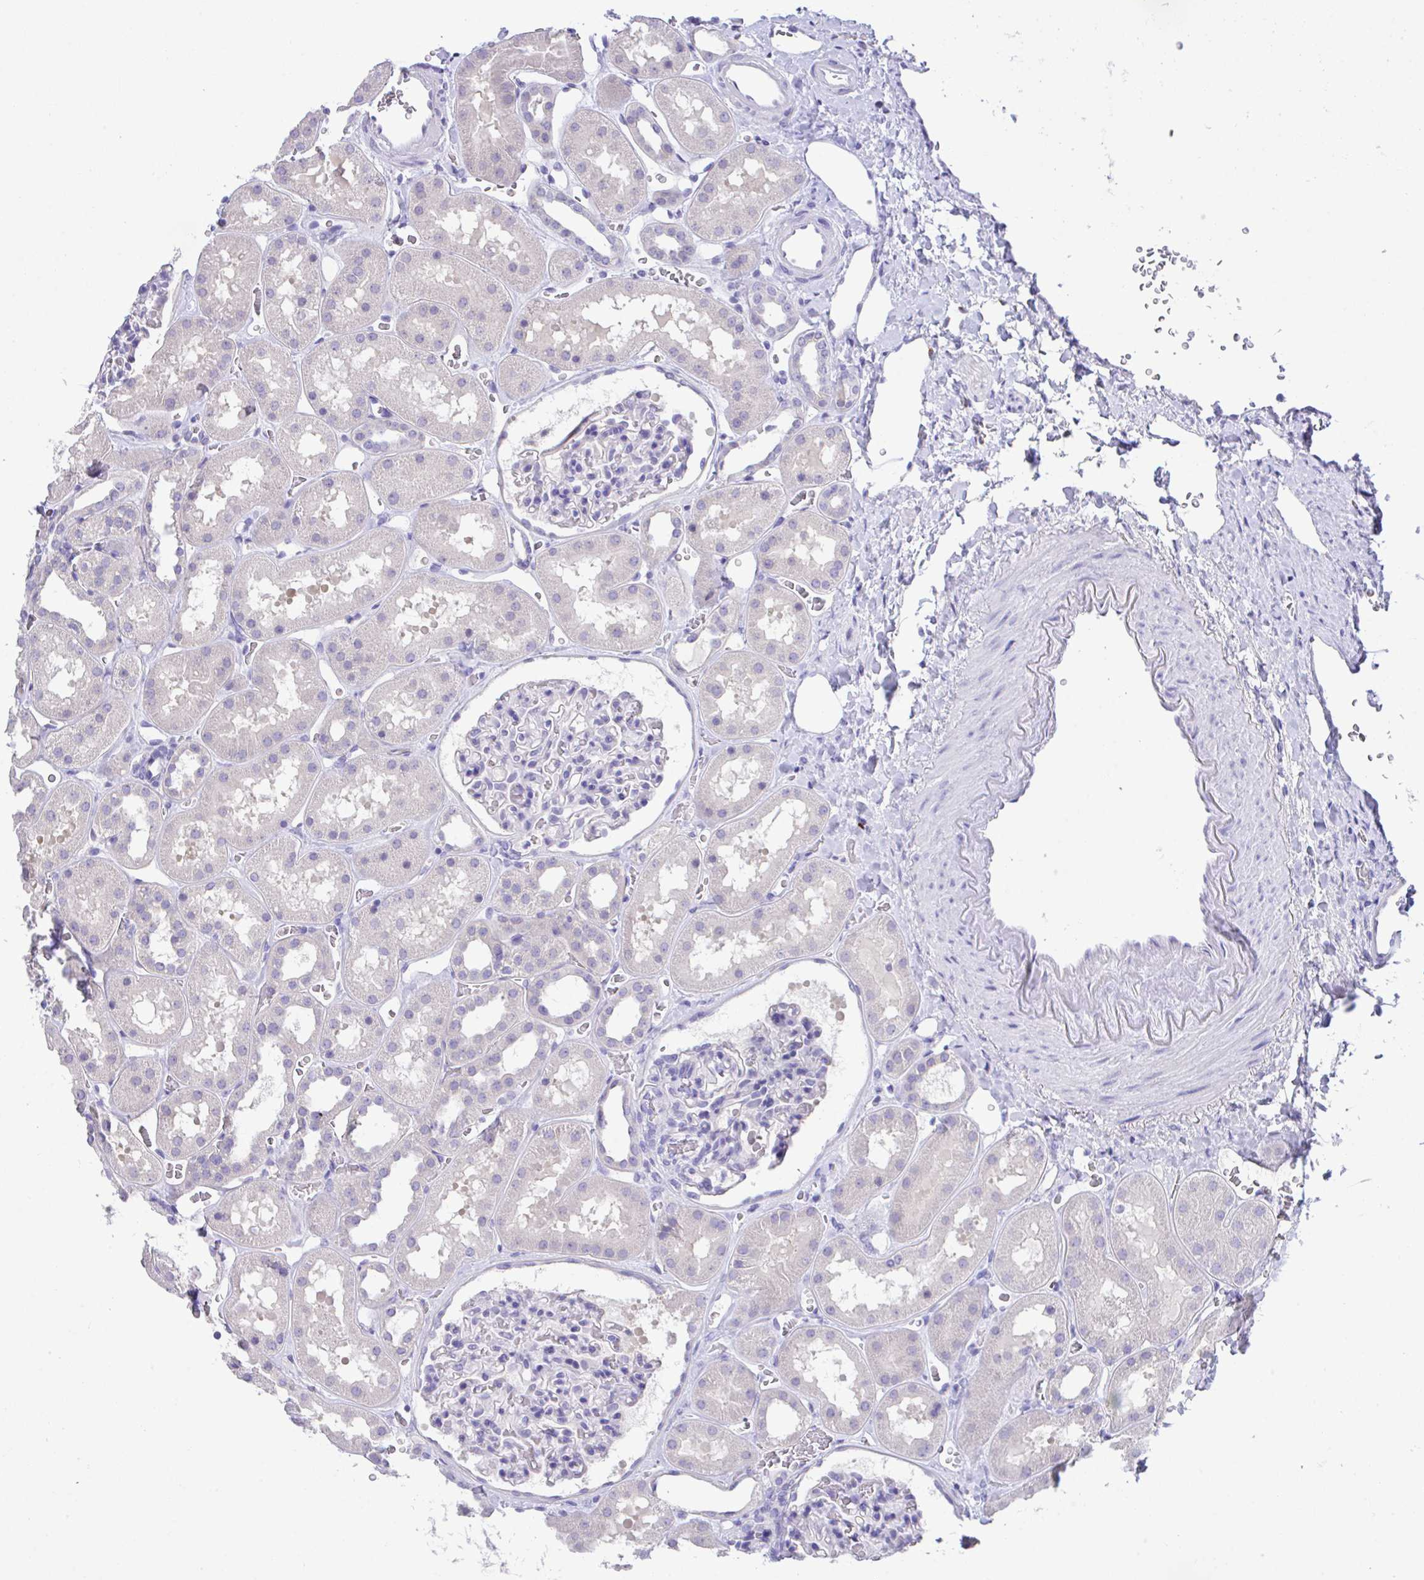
{"staining": {"intensity": "negative", "quantity": "none", "location": "none"}, "tissue": "kidney", "cell_type": "Cells in glomeruli", "image_type": "normal", "snomed": [{"axis": "morphology", "description": "Normal tissue, NOS"}, {"axis": "topography", "description": "Kidney"}], "caption": "Cells in glomeruli show no significant protein expression in benign kidney. (DAB (3,3'-diaminobenzidine) immunohistochemistry (IHC) visualized using brightfield microscopy, high magnification).", "gene": "HACD4", "patient": {"sex": "female", "age": 41}}